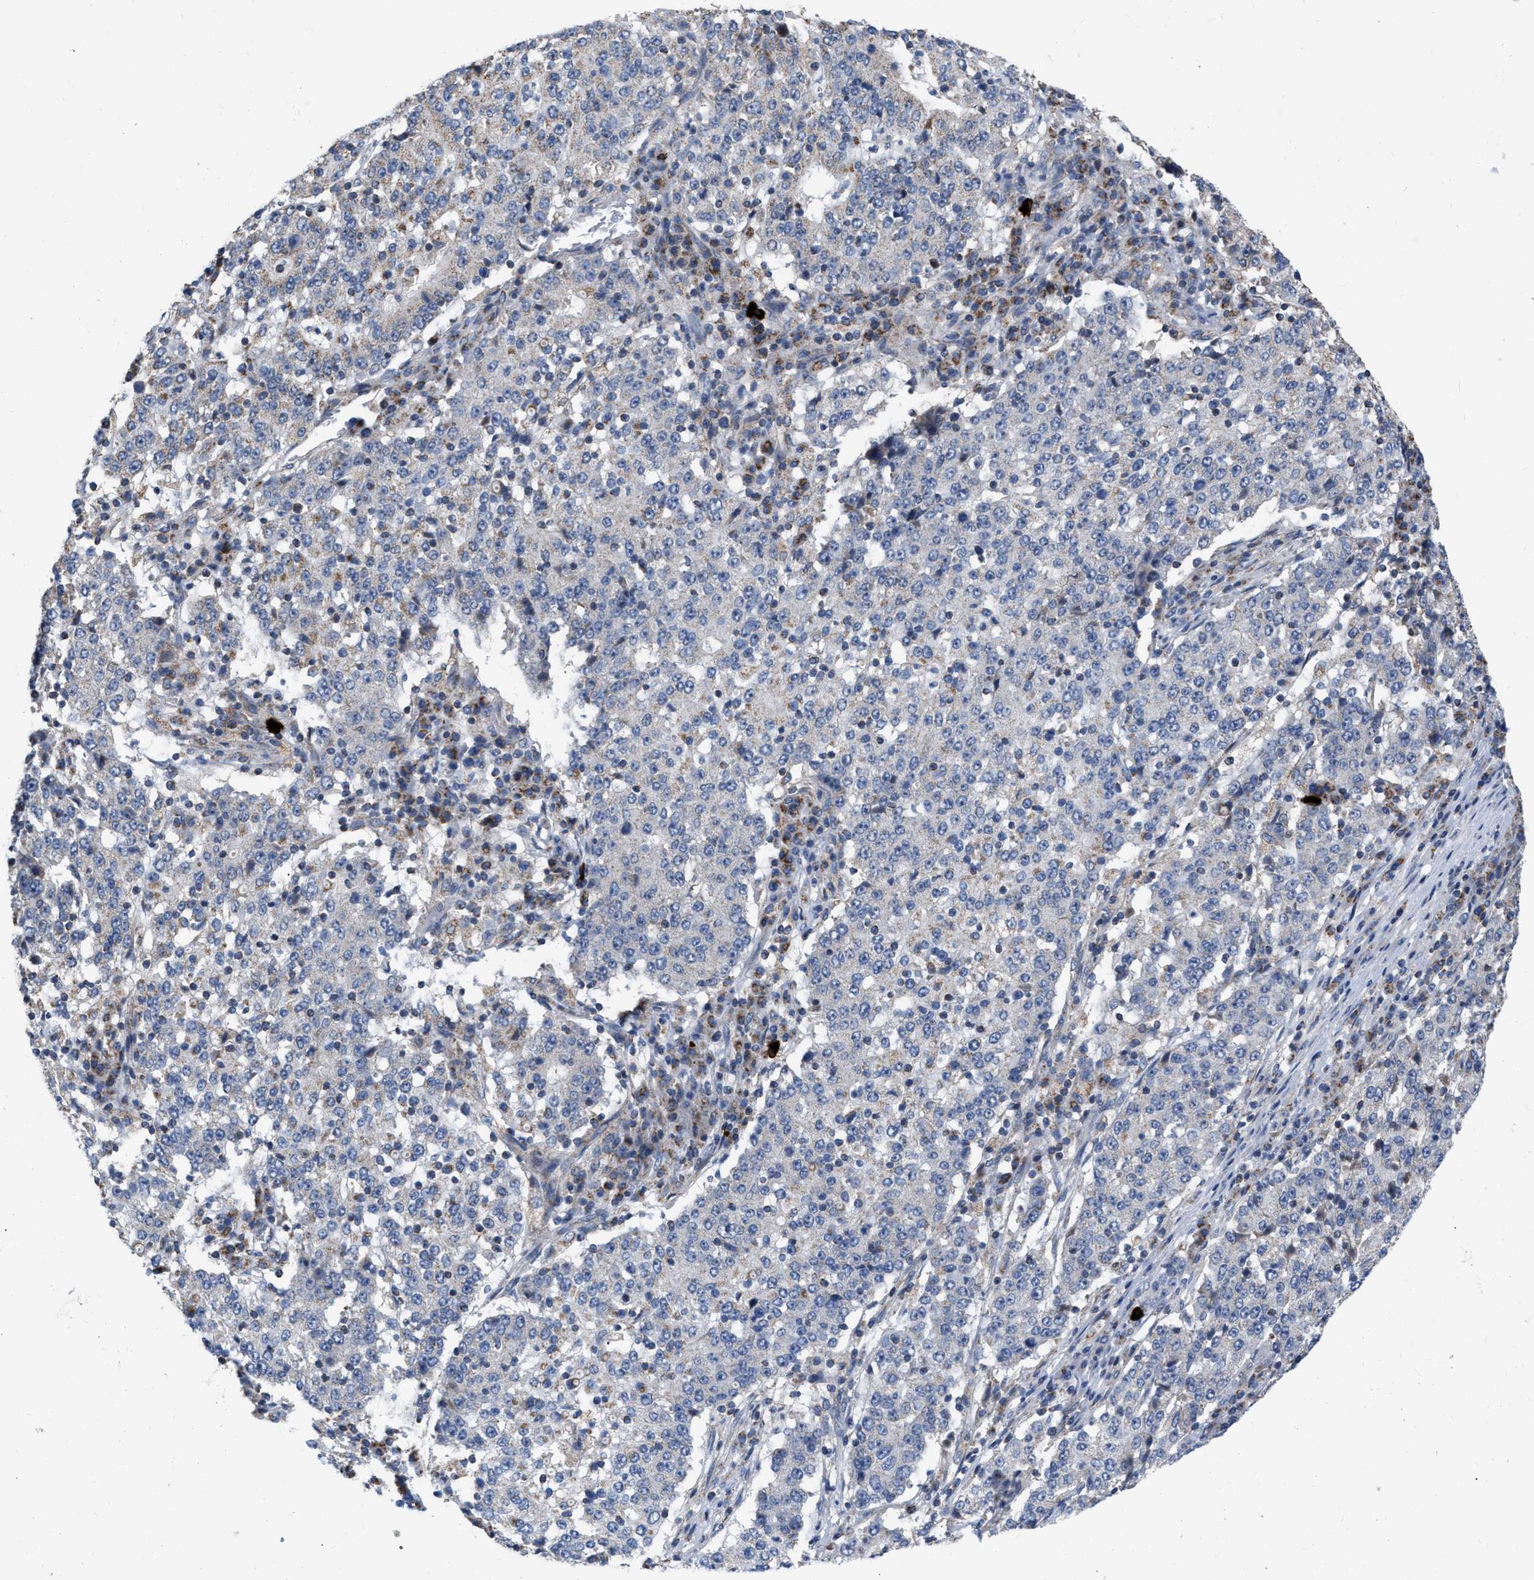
{"staining": {"intensity": "negative", "quantity": "none", "location": "none"}, "tissue": "stomach cancer", "cell_type": "Tumor cells", "image_type": "cancer", "snomed": [{"axis": "morphology", "description": "Adenocarcinoma, NOS"}, {"axis": "topography", "description": "Stomach"}], "caption": "DAB (3,3'-diaminobenzidine) immunohistochemical staining of stomach adenocarcinoma exhibits no significant expression in tumor cells.", "gene": "DDX56", "patient": {"sex": "male", "age": 59}}